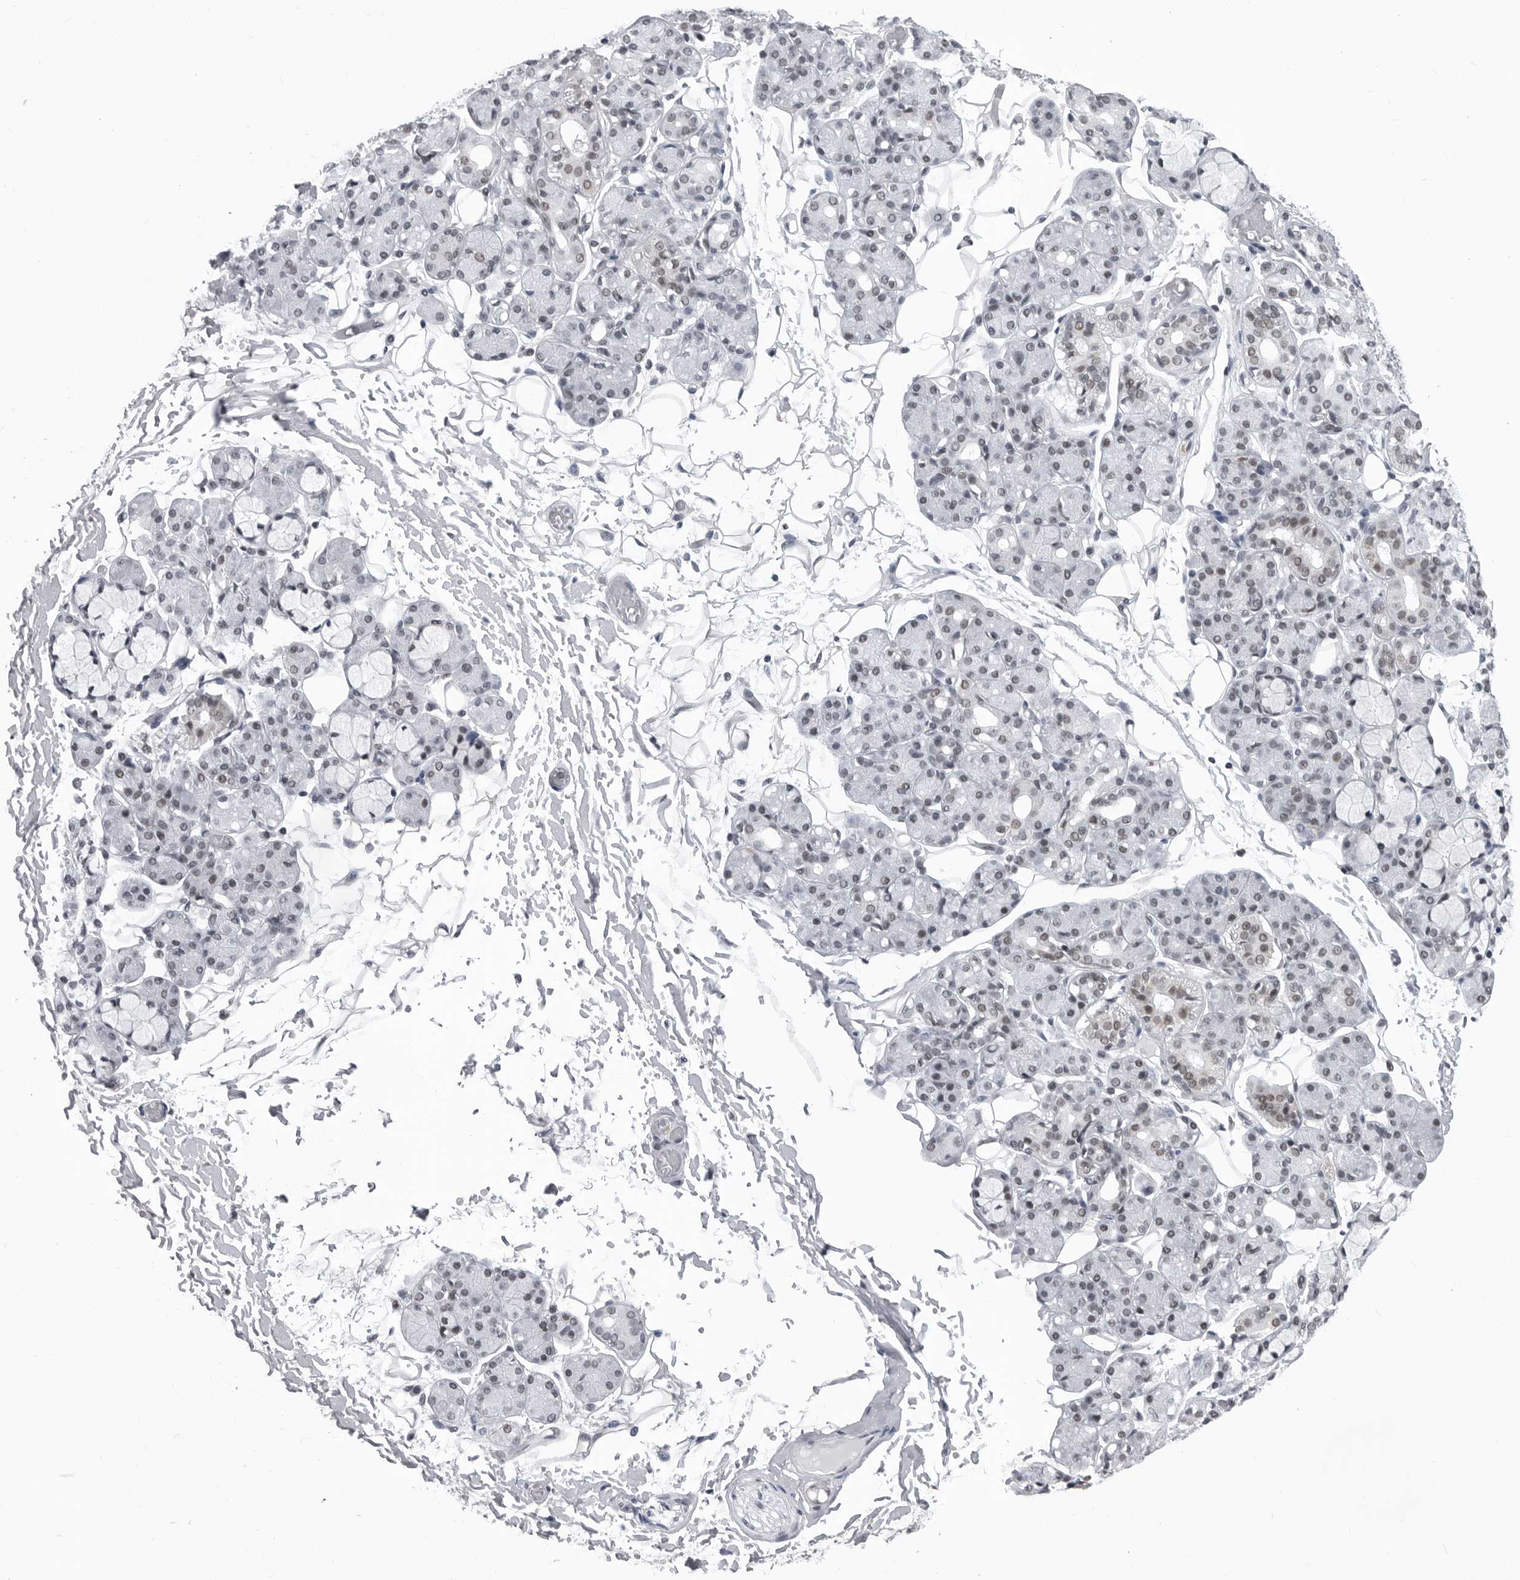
{"staining": {"intensity": "weak", "quantity": "<25%", "location": "nuclear"}, "tissue": "salivary gland", "cell_type": "Glandular cells", "image_type": "normal", "snomed": [{"axis": "morphology", "description": "Normal tissue, NOS"}, {"axis": "topography", "description": "Salivary gland"}], "caption": "High magnification brightfield microscopy of unremarkable salivary gland stained with DAB (brown) and counterstained with hematoxylin (blue): glandular cells show no significant positivity. The staining is performed using DAB (3,3'-diaminobenzidine) brown chromogen with nuclei counter-stained in using hematoxylin.", "gene": "RNF26", "patient": {"sex": "male", "age": 63}}